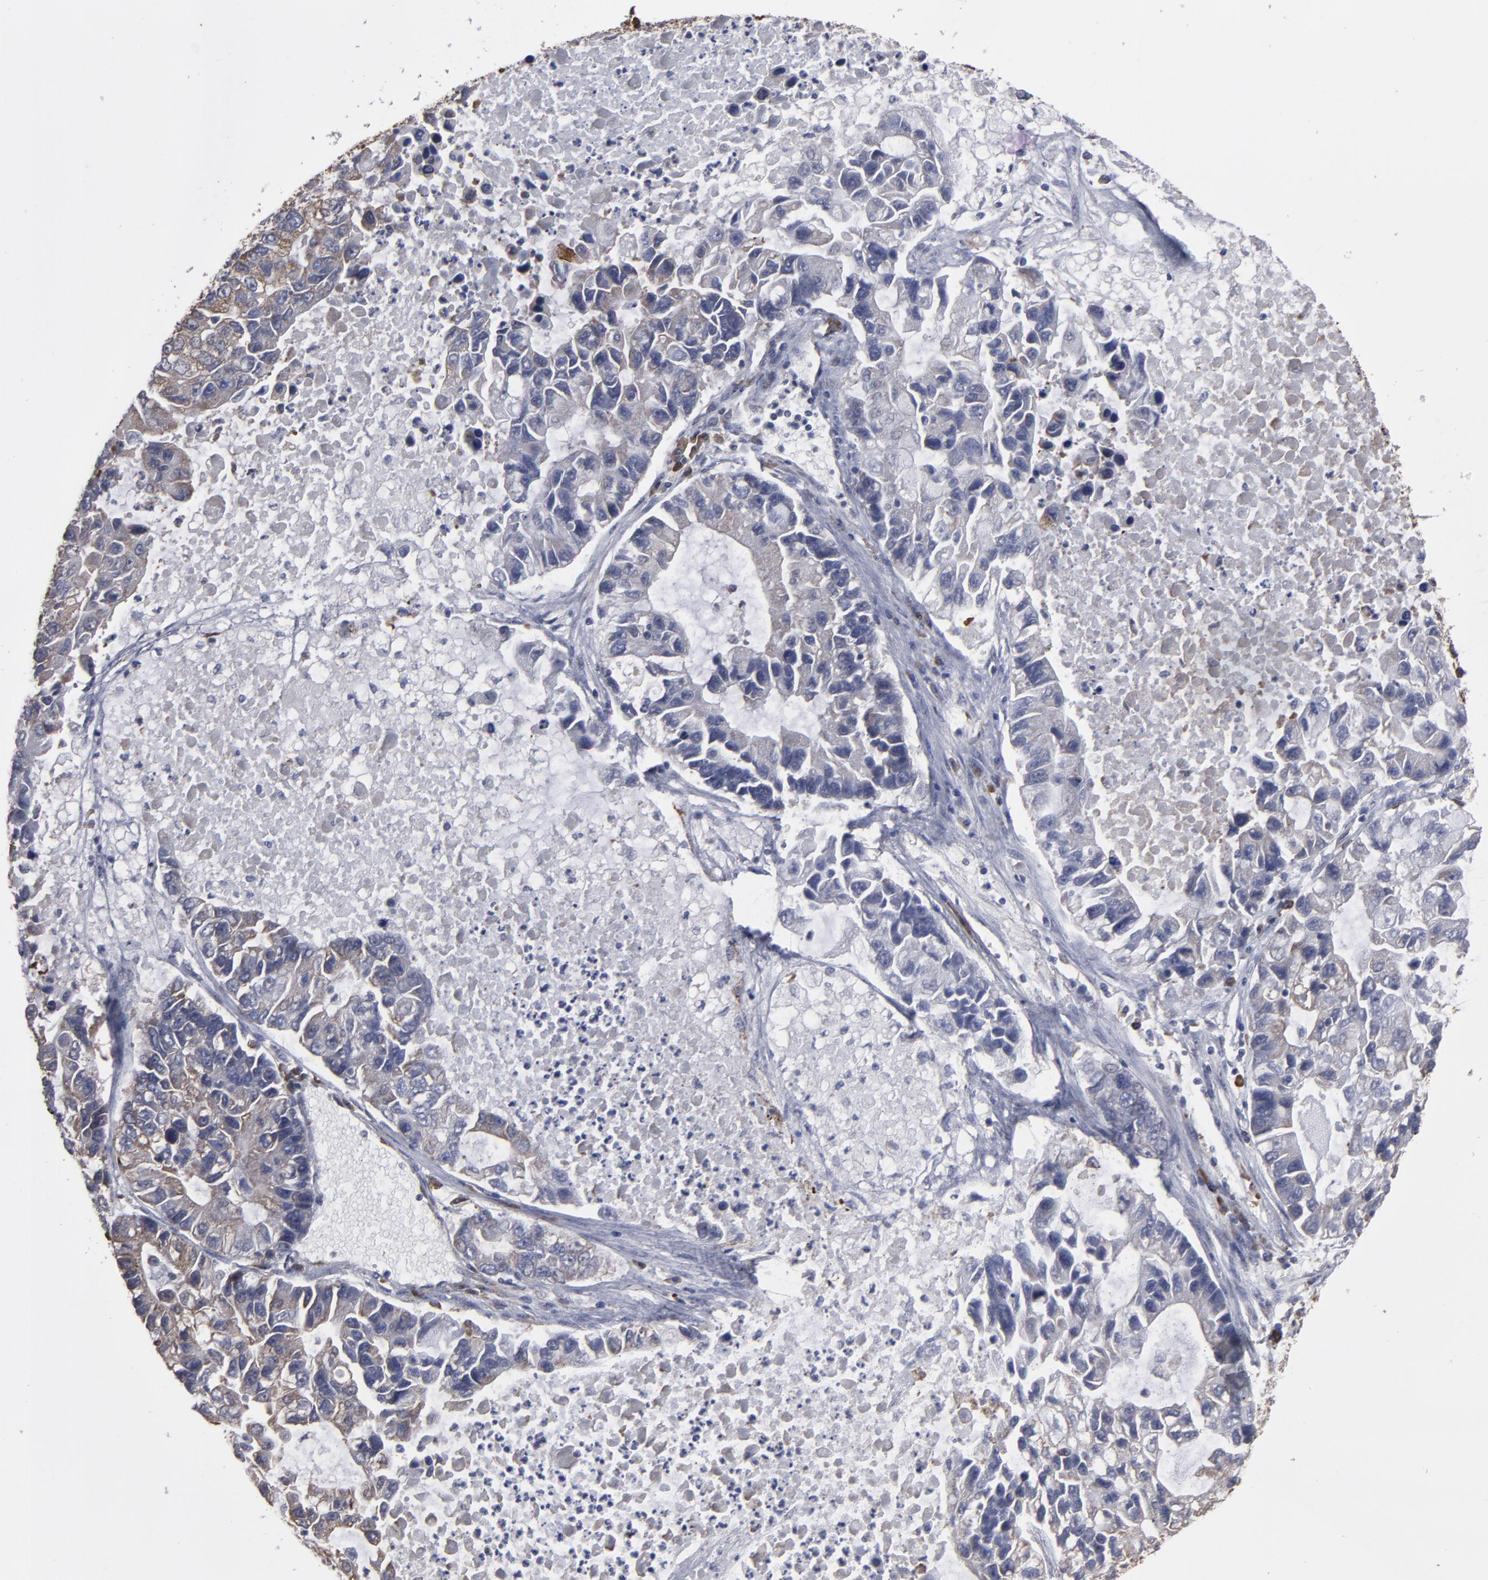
{"staining": {"intensity": "negative", "quantity": "none", "location": "none"}, "tissue": "lung cancer", "cell_type": "Tumor cells", "image_type": "cancer", "snomed": [{"axis": "morphology", "description": "Adenocarcinoma, NOS"}, {"axis": "topography", "description": "Lung"}], "caption": "Immunohistochemistry of adenocarcinoma (lung) displays no positivity in tumor cells.", "gene": "SND1", "patient": {"sex": "female", "age": 51}}